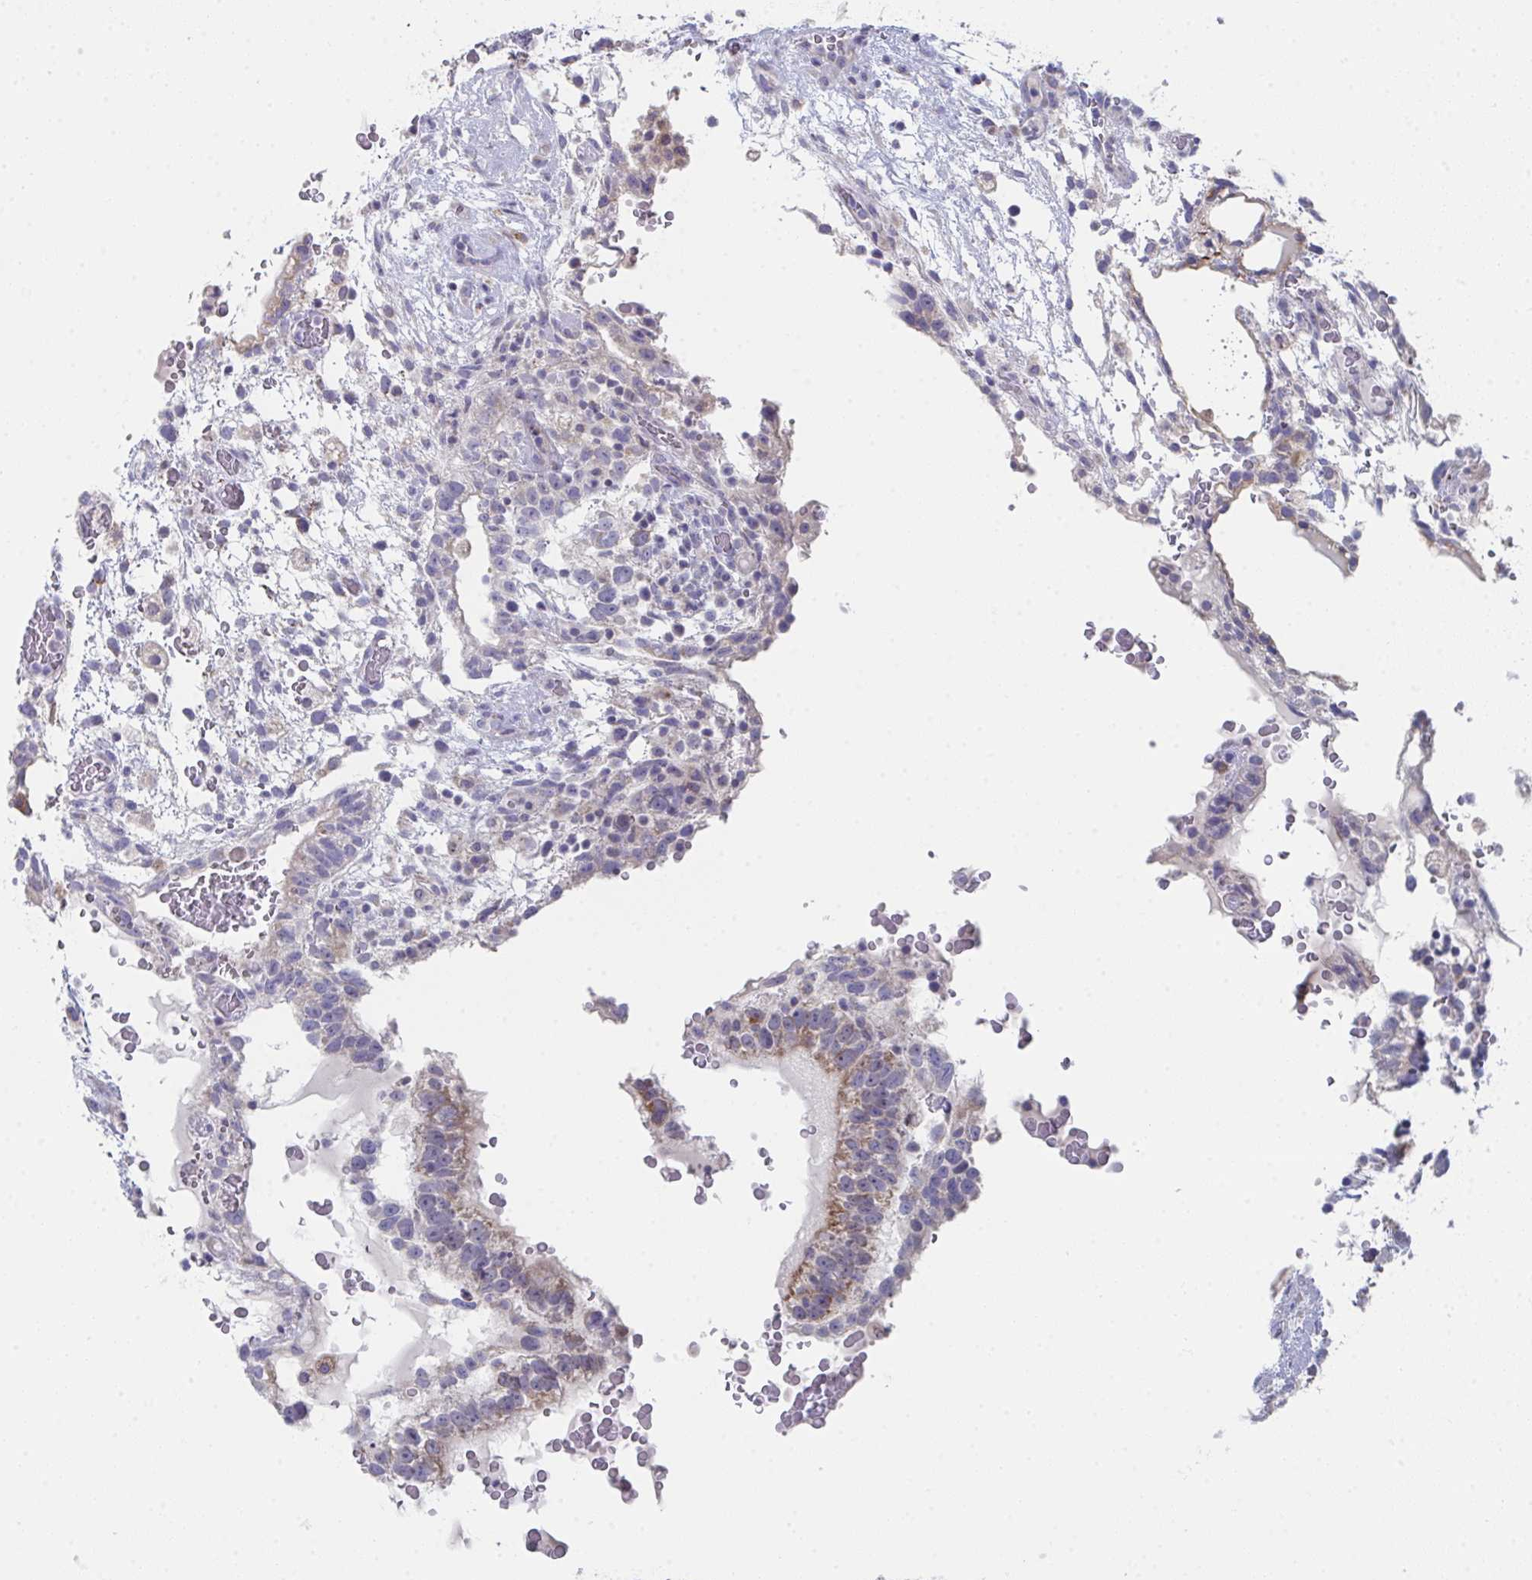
{"staining": {"intensity": "moderate", "quantity": "<25%", "location": "cytoplasmic/membranous"}, "tissue": "testis cancer", "cell_type": "Tumor cells", "image_type": "cancer", "snomed": [{"axis": "morphology", "description": "Carcinoma, Embryonal, NOS"}, {"axis": "topography", "description": "Testis"}], "caption": "This image displays testis embryonal carcinoma stained with immunohistochemistry (IHC) to label a protein in brown. The cytoplasmic/membranous of tumor cells show moderate positivity for the protein. Nuclei are counter-stained blue.", "gene": "VWDE", "patient": {"sex": "male", "age": 32}}